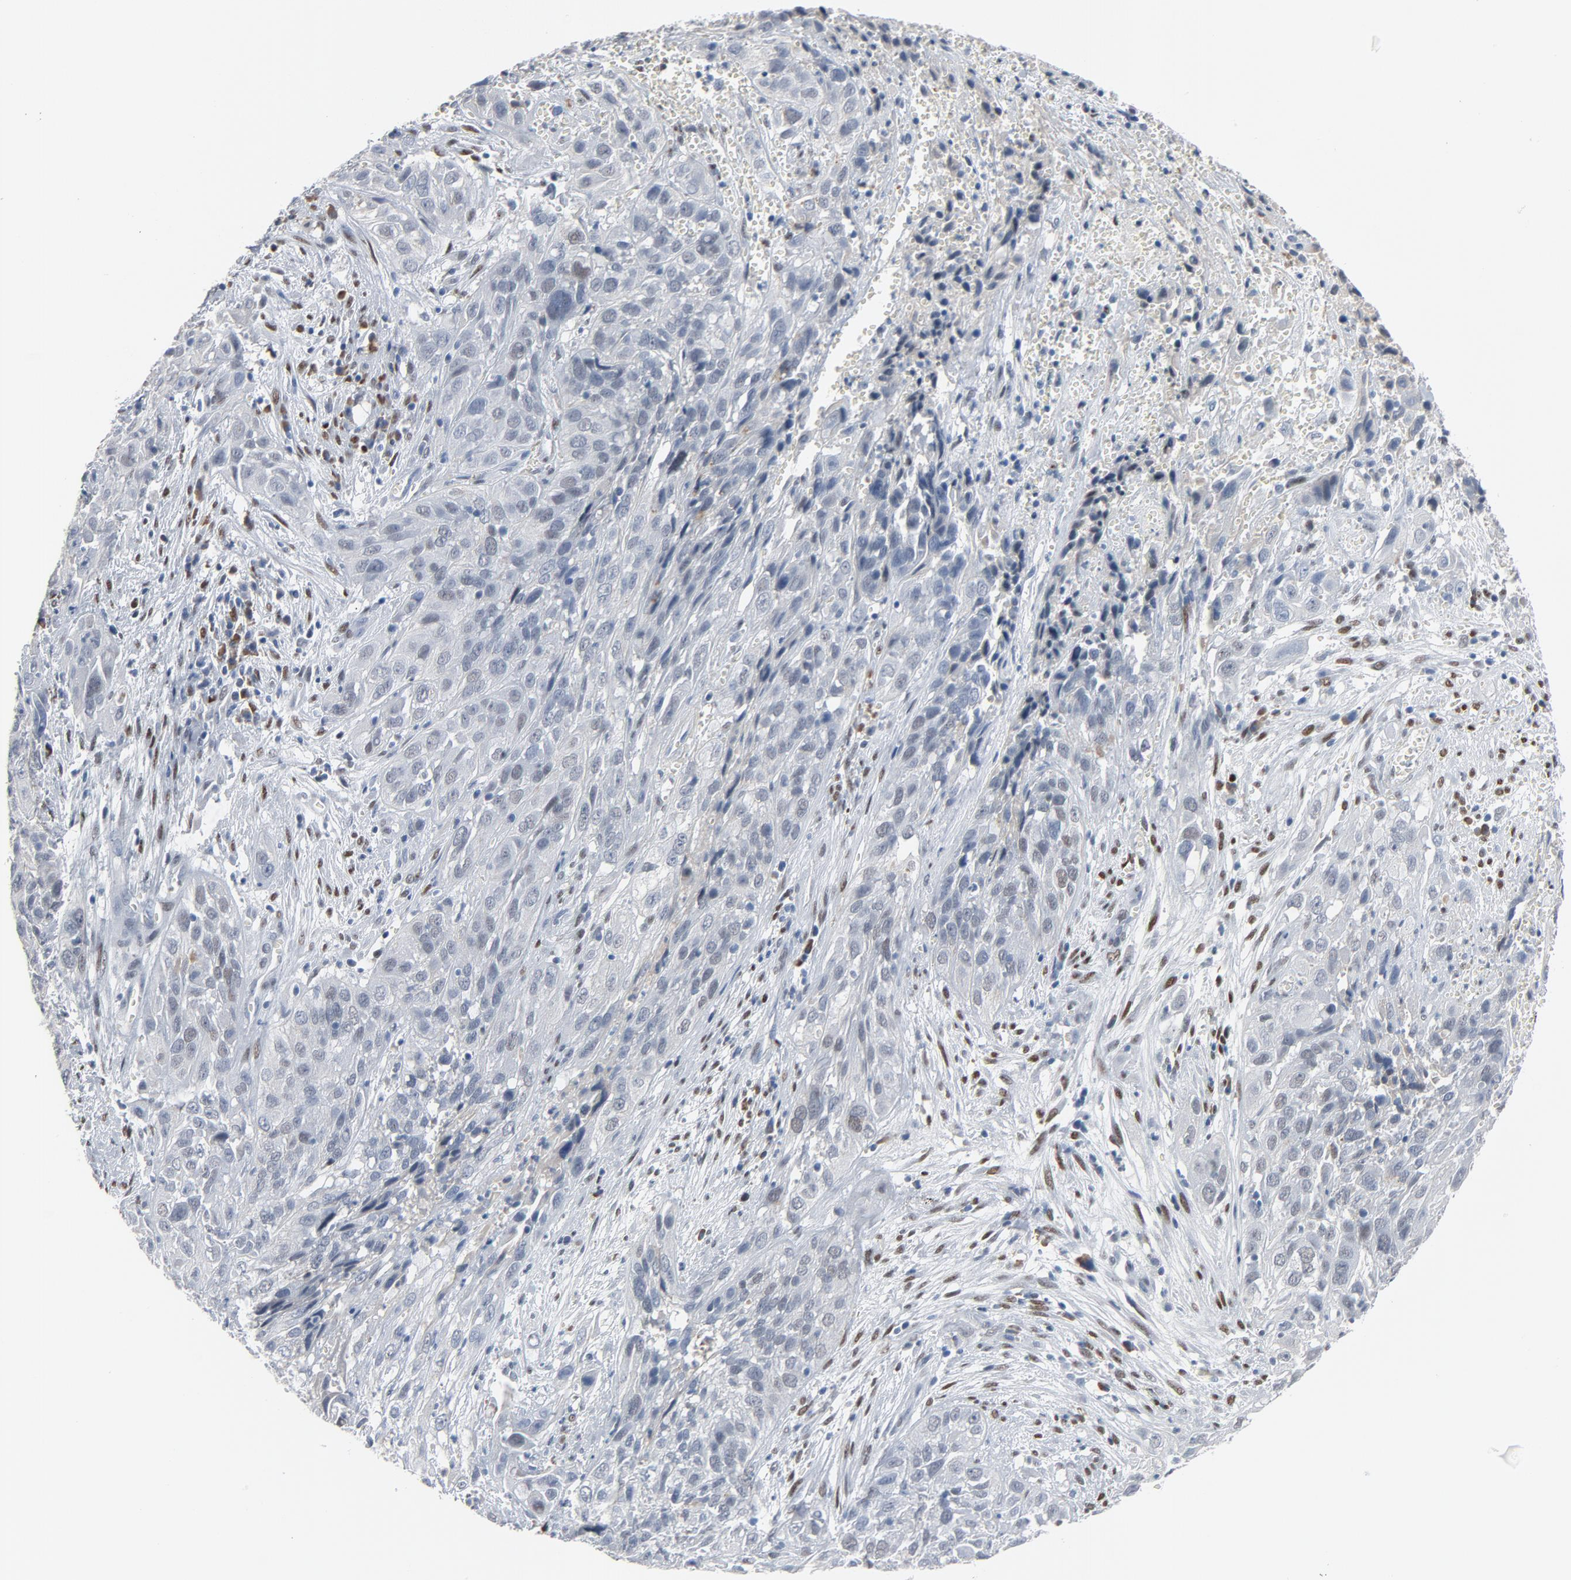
{"staining": {"intensity": "negative", "quantity": "none", "location": "none"}, "tissue": "cervical cancer", "cell_type": "Tumor cells", "image_type": "cancer", "snomed": [{"axis": "morphology", "description": "Squamous cell carcinoma, NOS"}, {"axis": "topography", "description": "Cervix"}], "caption": "A high-resolution photomicrograph shows immunohistochemistry staining of squamous cell carcinoma (cervical), which shows no significant staining in tumor cells. (Brightfield microscopy of DAB IHC at high magnification).", "gene": "FOXP1", "patient": {"sex": "female", "age": 32}}